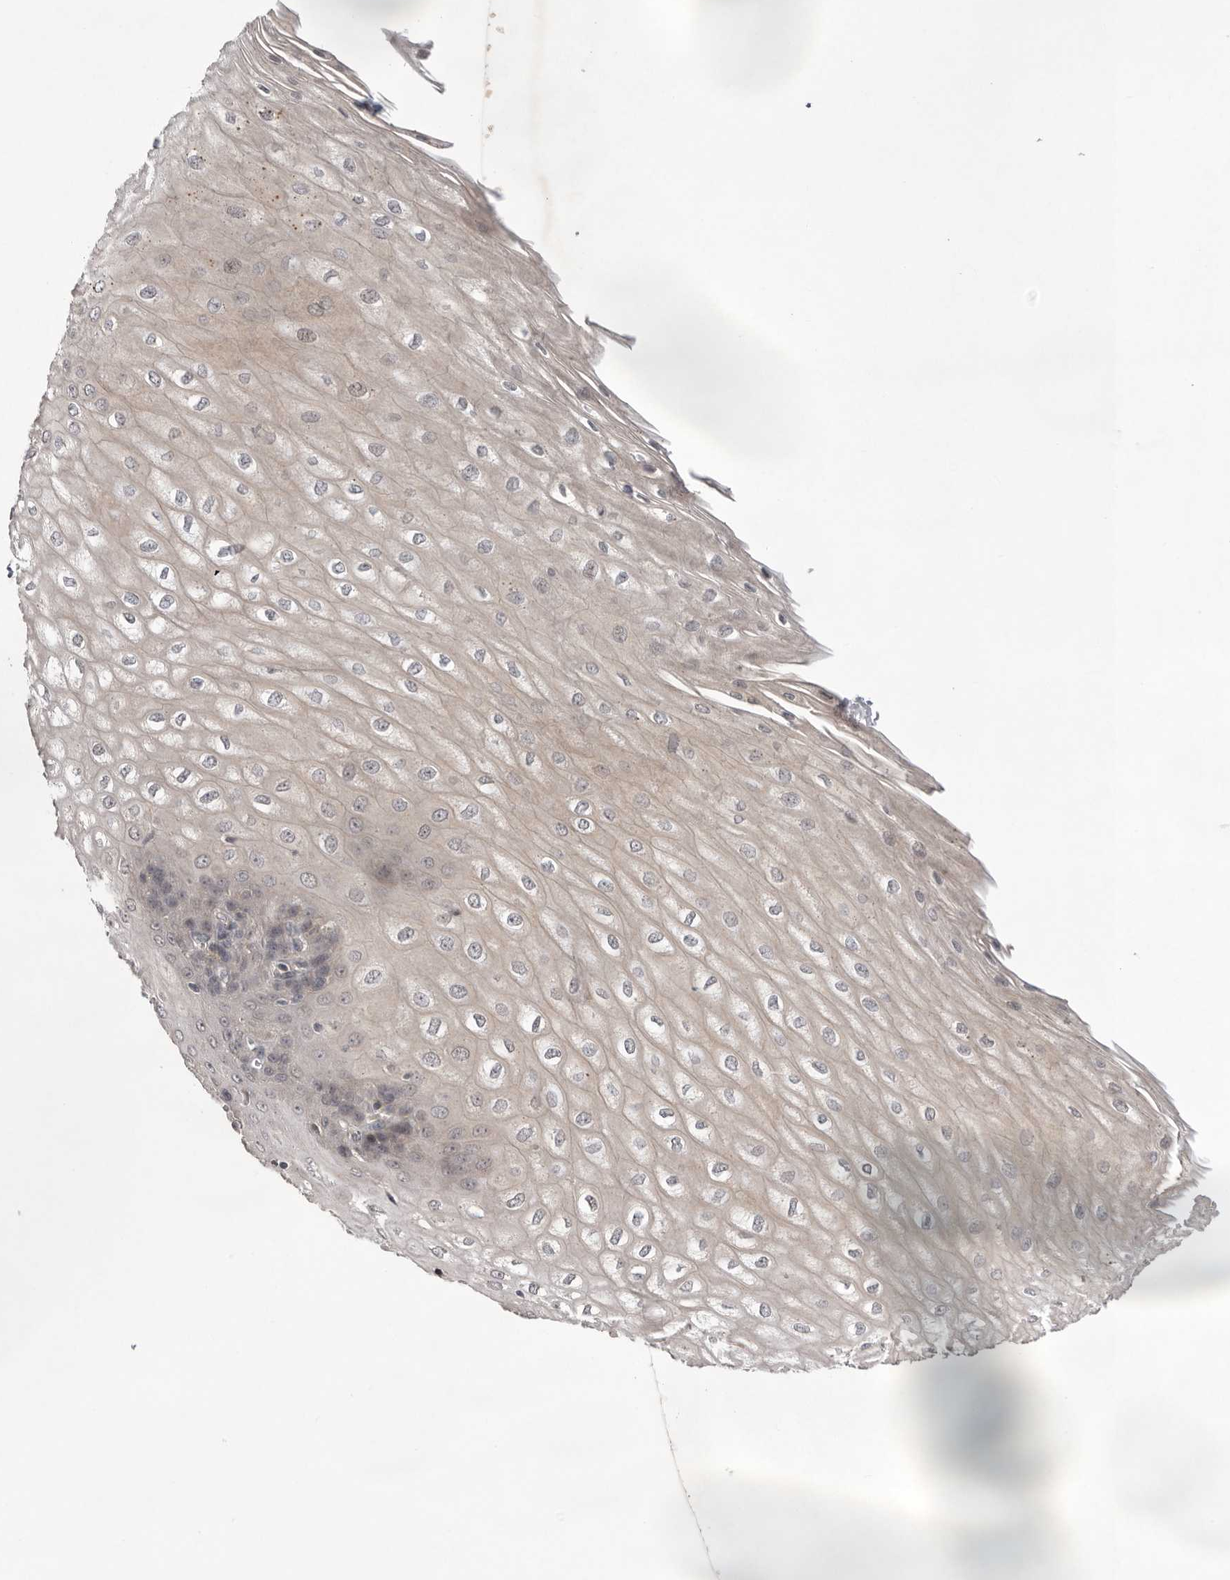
{"staining": {"intensity": "weak", "quantity": "25%-75%", "location": "cytoplasmic/membranous"}, "tissue": "esophagus", "cell_type": "Squamous epithelial cells", "image_type": "normal", "snomed": [{"axis": "morphology", "description": "Normal tissue, NOS"}, {"axis": "topography", "description": "Esophagus"}], "caption": "Immunohistochemical staining of benign human esophagus demonstrates low levels of weak cytoplasmic/membranous positivity in approximately 25%-75% of squamous epithelial cells.", "gene": "NRCAM", "patient": {"sex": "male", "age": 60}}